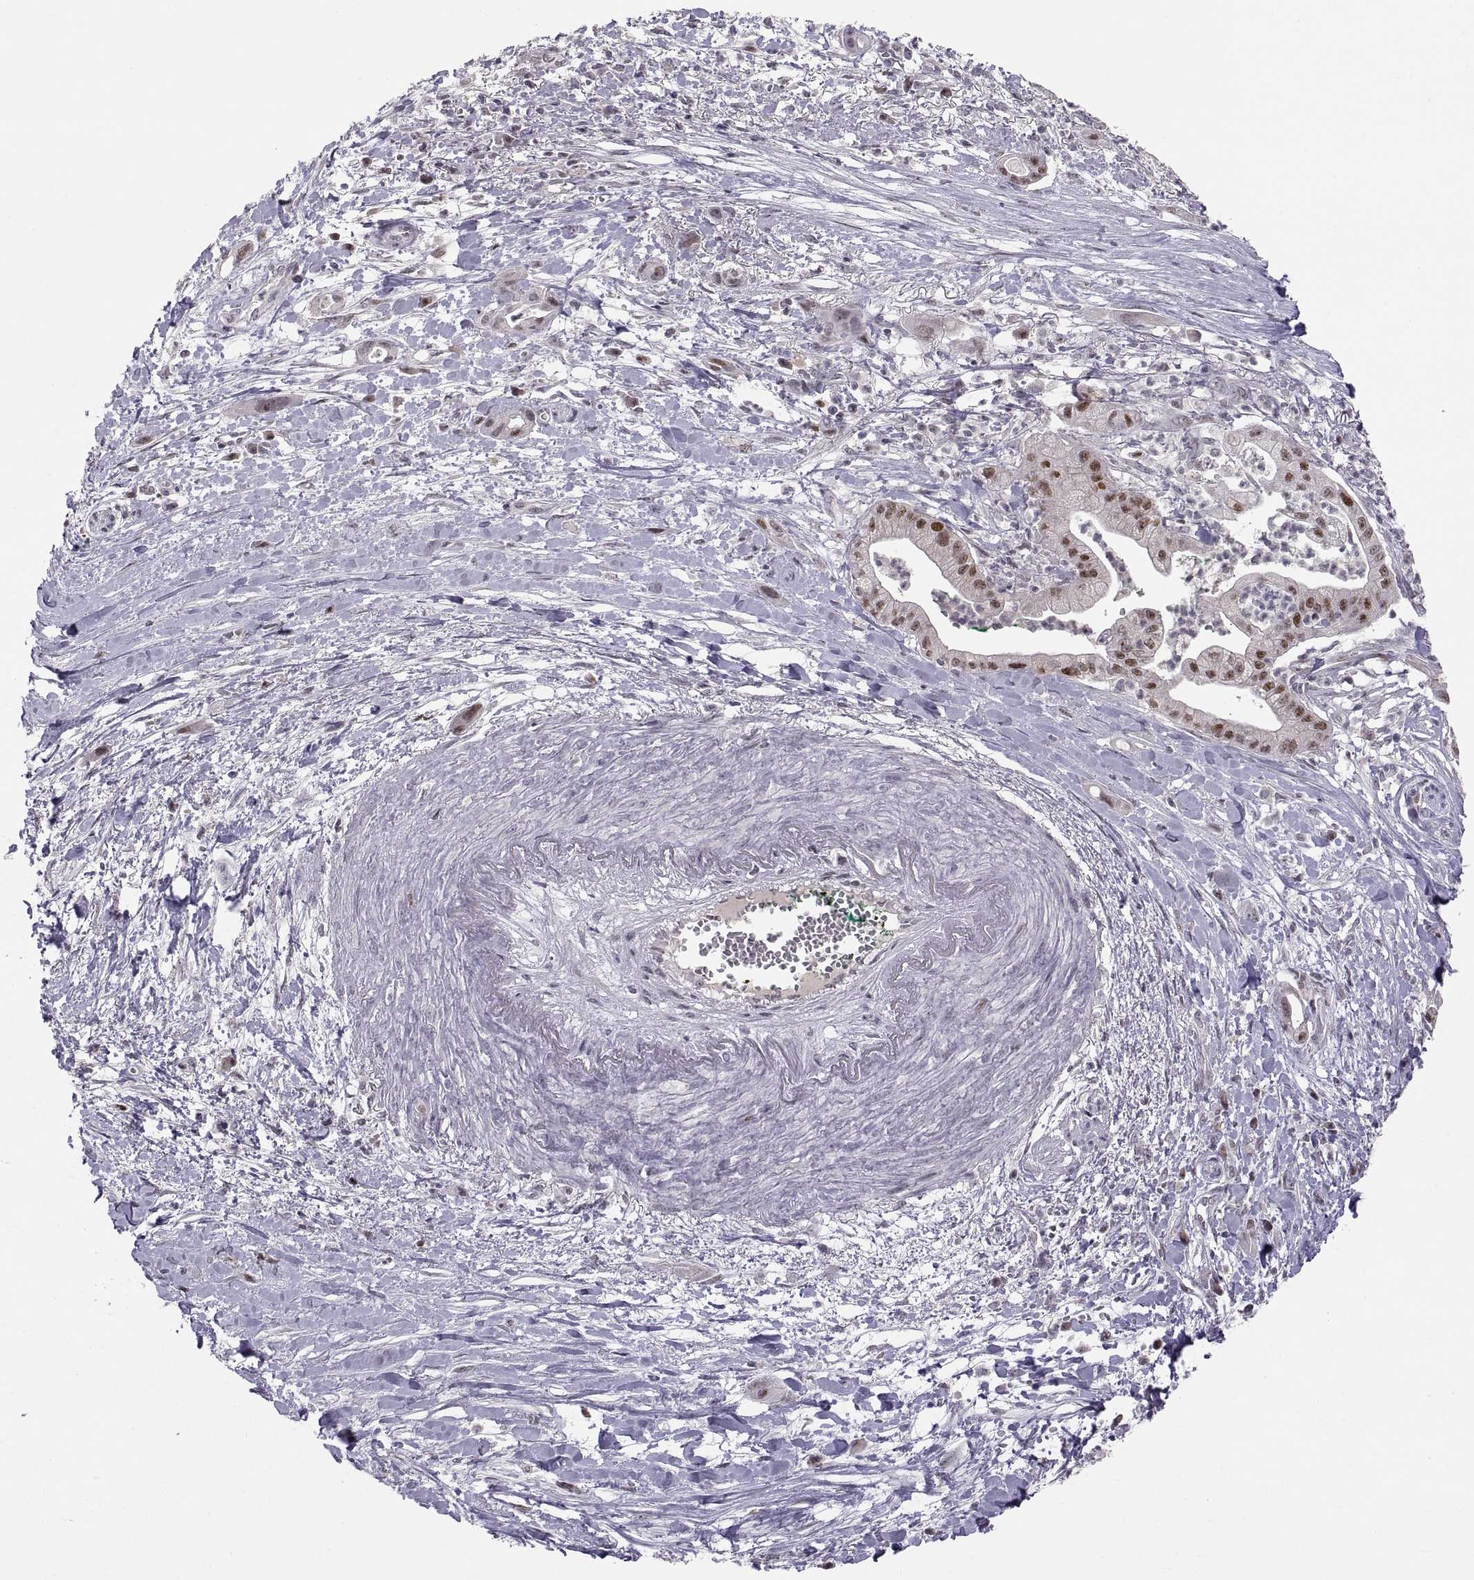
{"staining": {"intensity": "strong", "quantity": "25%-75%", "location": "nuclear"}, "tissue": "pancreatic cancer", "cell_type": "Tumor cells", "image_type": "cancer", "snomed": [{"axis": "morphology", "description": "Normal tissue, NOS"}, {"axis": "morphology", "description": "Adenocarcinoma, NOS"}, {"axis": "topography", "description": "Lymph node"}, {"axis": "topography", "description": "Pancreas"}], "caption": "A high amount of strong nuclear staining is present in about 25%-75% of tumor cells in adenocarcinoma (pancreatic) tissue.", "gene": "SNAI1", "patient": {"sex": "female", "age": 58}}